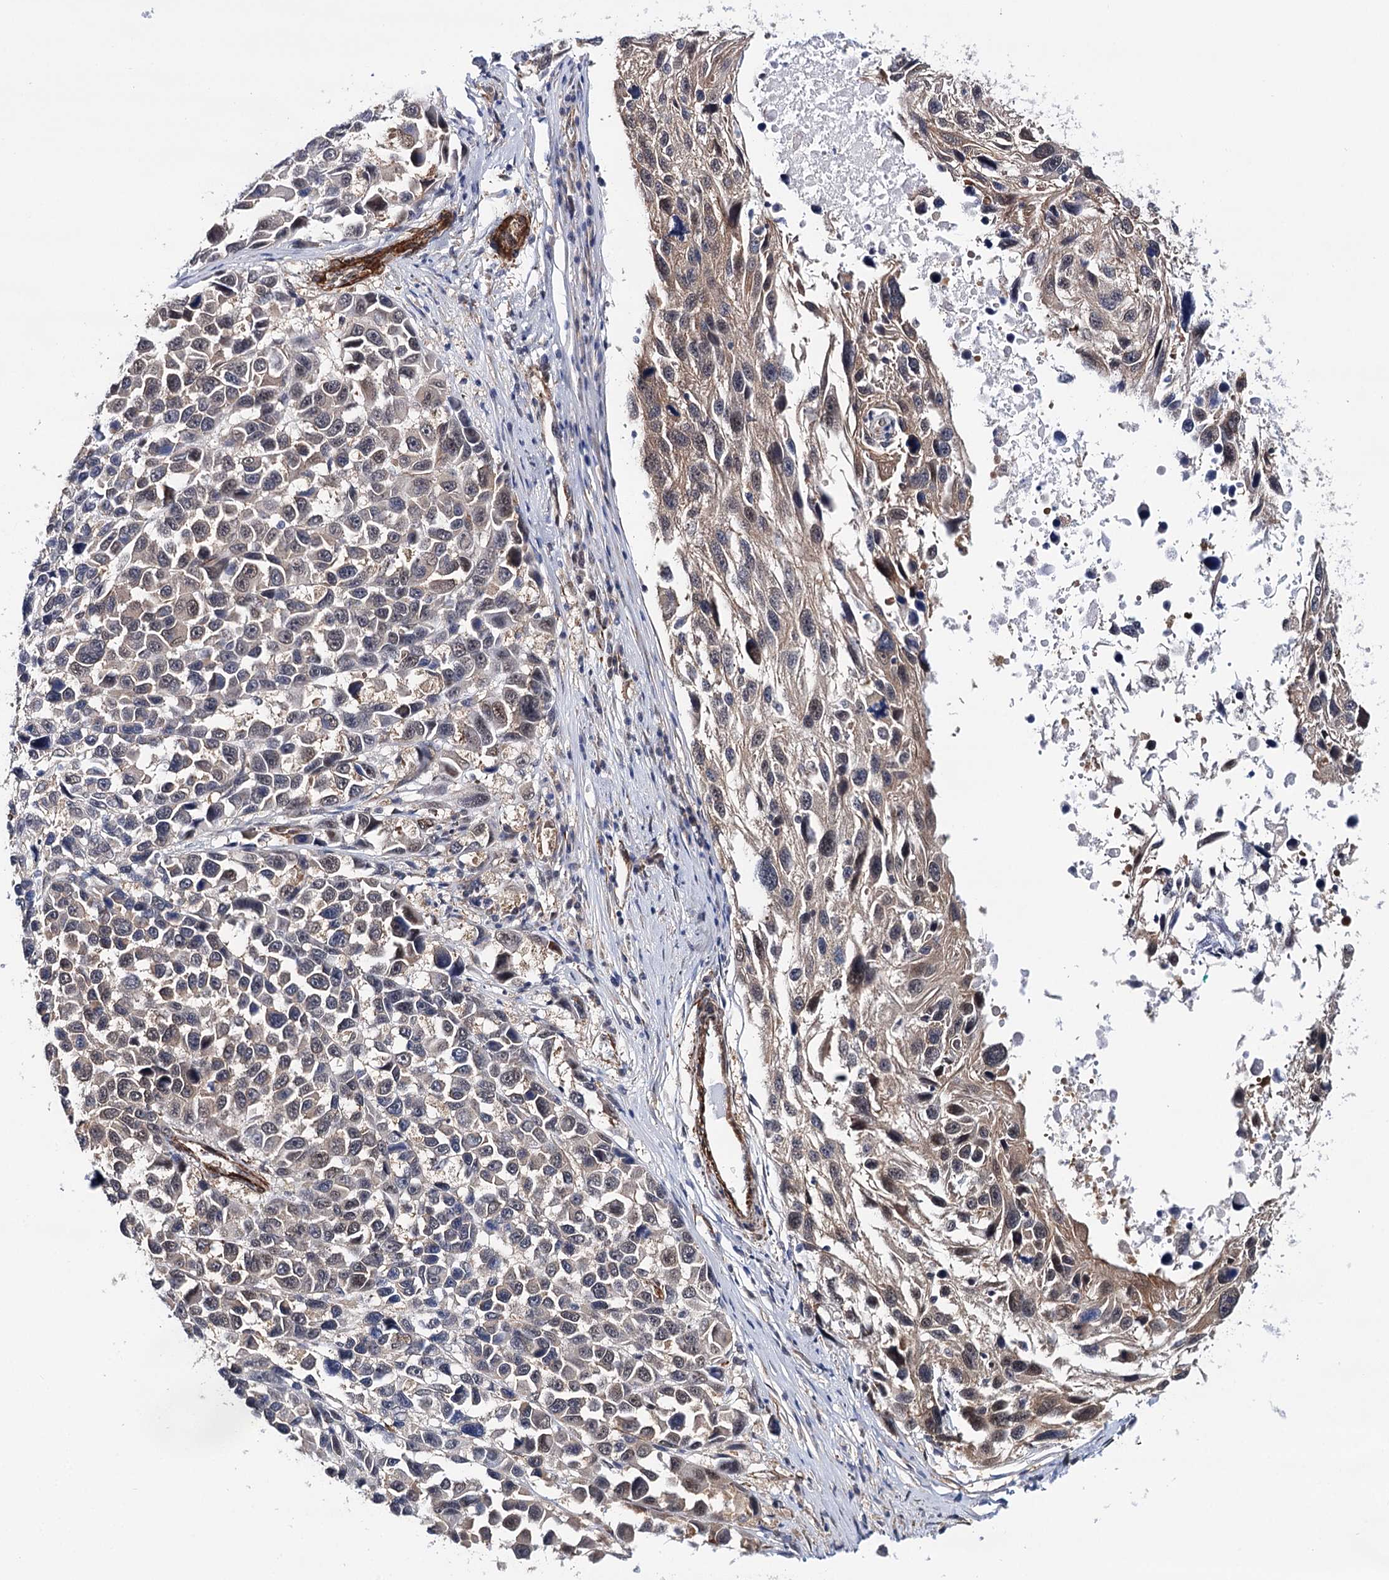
{"staining": {"intensity": "weak", "quantity": "<25%", "location": "nuclear"}, "tissue": "melanoma", "cell_type": "Tumor cells", "image_type": "cancer", "snomed": [{"axis": "morphology", "description": "Malignant melanoma, NOS"}, {"axis": "topography", "description": "Skin"}], "caption": "IHC histopathology image of human melanoma stained for a protein (brown), which shows no staining in tumor cells.", "gene": "PPP2R5B", "patient": {"sex": "male", "age": 53}}